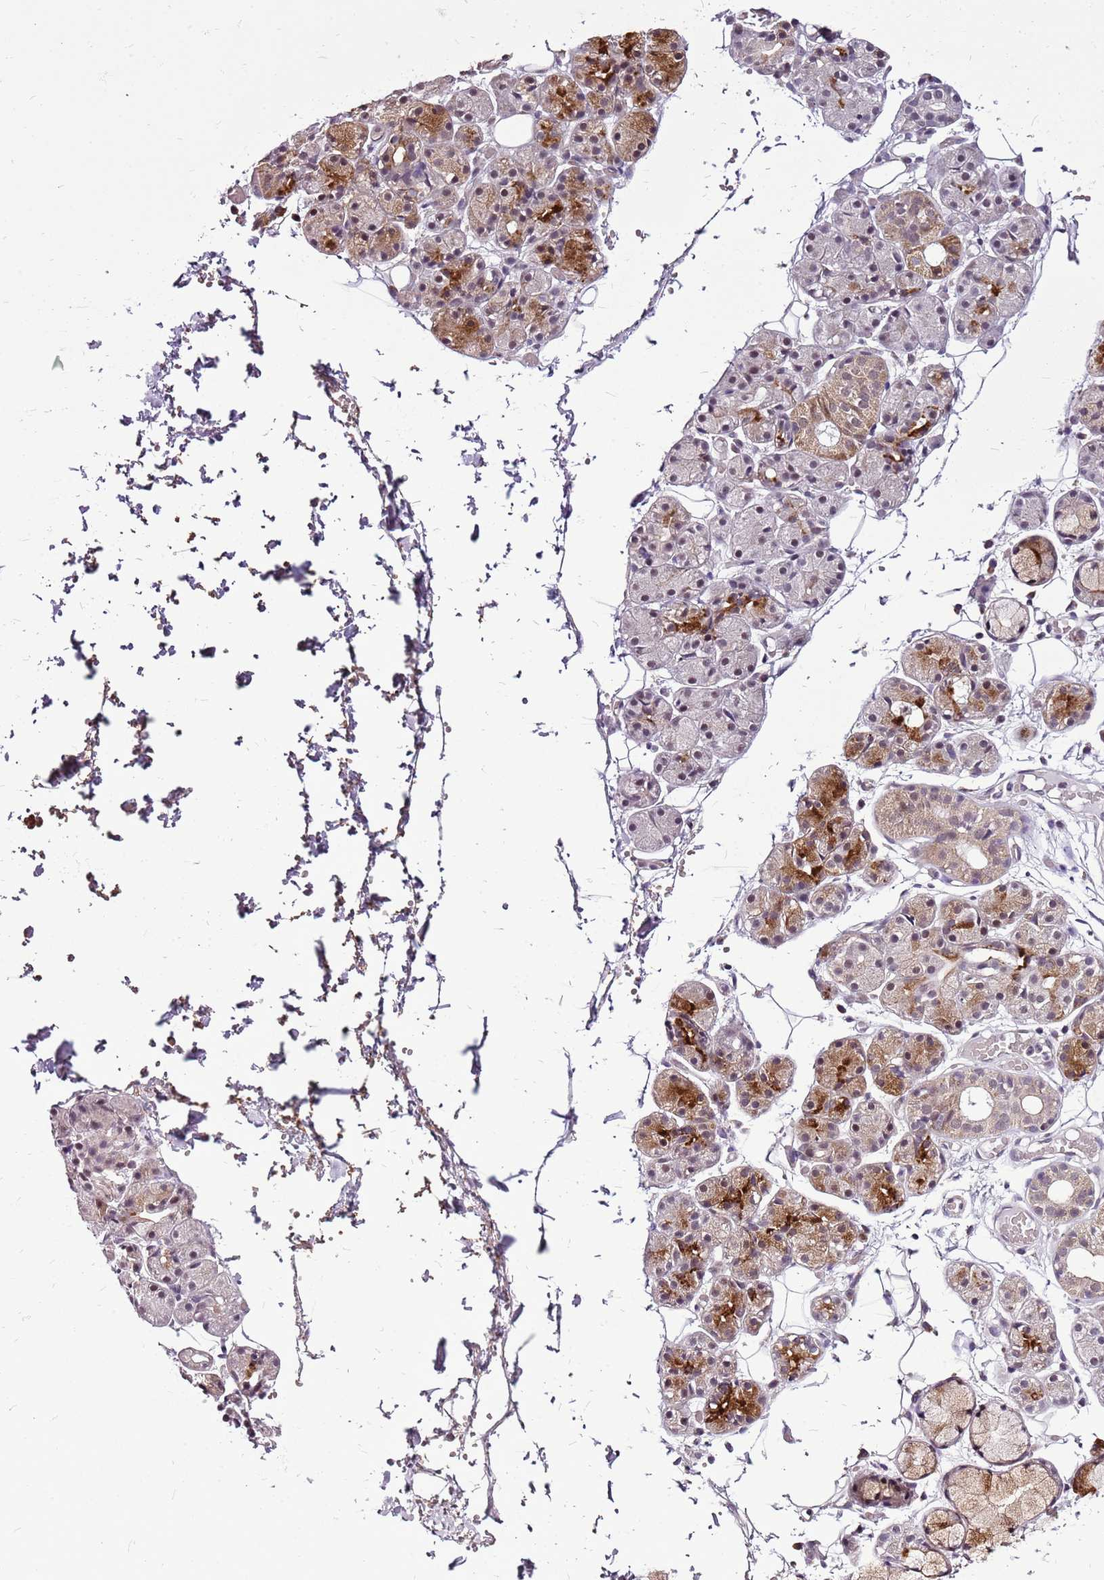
{"staining": {"intensity": "strong", "quantity": "<25%", "location": "cytoplasmic/membranous,nuclear"}, "tissue": "salivary gland", "cell_type": "Glandular cells", "image_type": "normal", "snomed": [{"axis": "morphology", "description": "Normal tissue, NOS"}, {"axis": "topography", "description": "Salivary gland"}], "caption": "This image demonstrates benign salivary gland stained with immunohistochemistry (IHC) to label a protein in brown. The cytoplasmic/membranous,nuclear of glandular cells show strong positivity for the protein. Nuclei are counter-stained blue.", "gene": "CCDC166", "patient": {"sex": "male", "age": 63}}